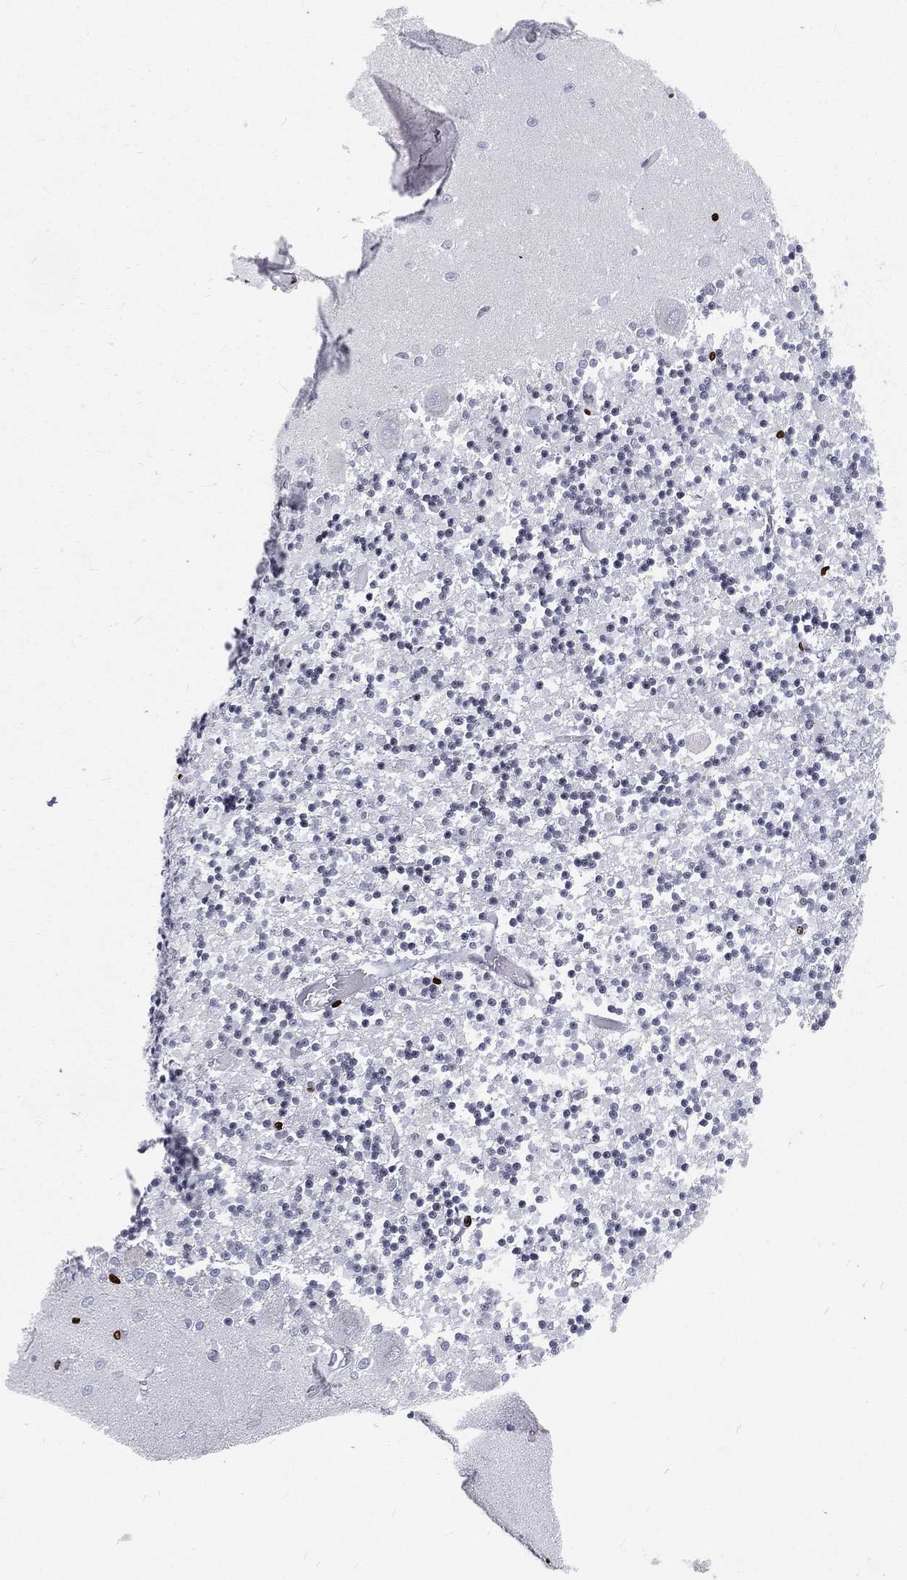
{"staining": {"intensity": "strong", "quantity": "<25%", "location": "nuclear"}, "tissue": "cerebellum", "cell_type": "Cells in granular layer", "image_type": "normal", "snomed": [{"axis": "morphology", "description": "Normal tissue, NOS"}, {"axis": "topography", "description": "Cerebellum"}], "caption": "IHC (DAB (3,3'-diaminobenzidine)) staining of benign cerebellum exhibits strong nuclear protein expression in about <25% of cells in granular layer.", "gene": "MNDA", "patient": {"sex": "female", "age": 64}}